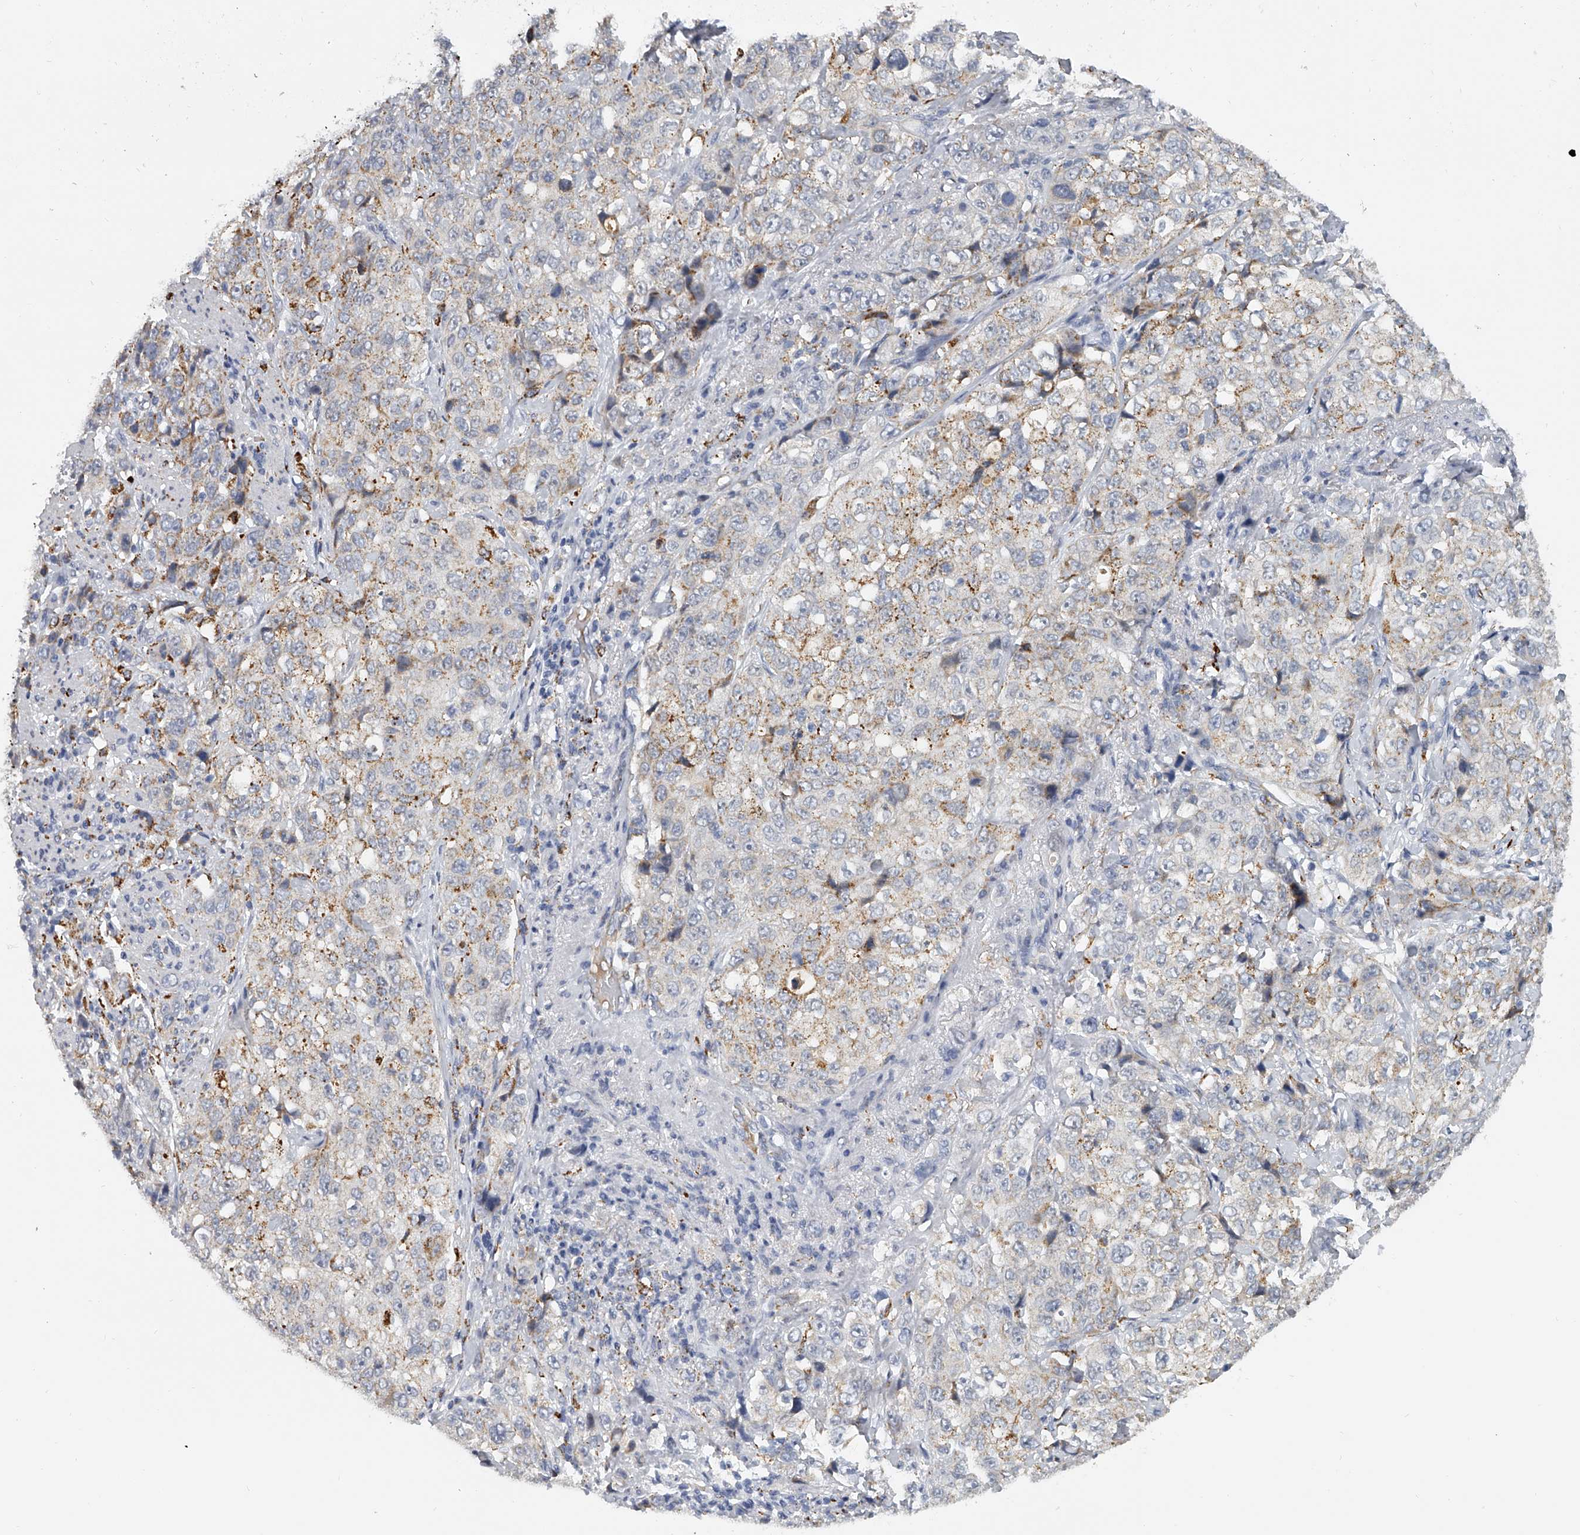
{"staining": {"intensity": "weak", "quantity": "25%-75%", "location": "cytoplasmic/membranous"}, "tissue": "stomach cancer", "cell_type": "Tumor cells", "image_type": "cancer", "snomed": [{"axis": "morphology", "description": "Adenocarcinoma, NOS"}, {"axis": "topography", "description": "Stomach"}], "caption": "DAB immunohistochemical staining of human stomach cancer (adenocarcinoma) exhibits weak cytoplasmic/membranous protein positivity in about 25%-75% of tumor cells.", "gene": "KLHL7", "patient": {"sex": "male", "age": 48}}